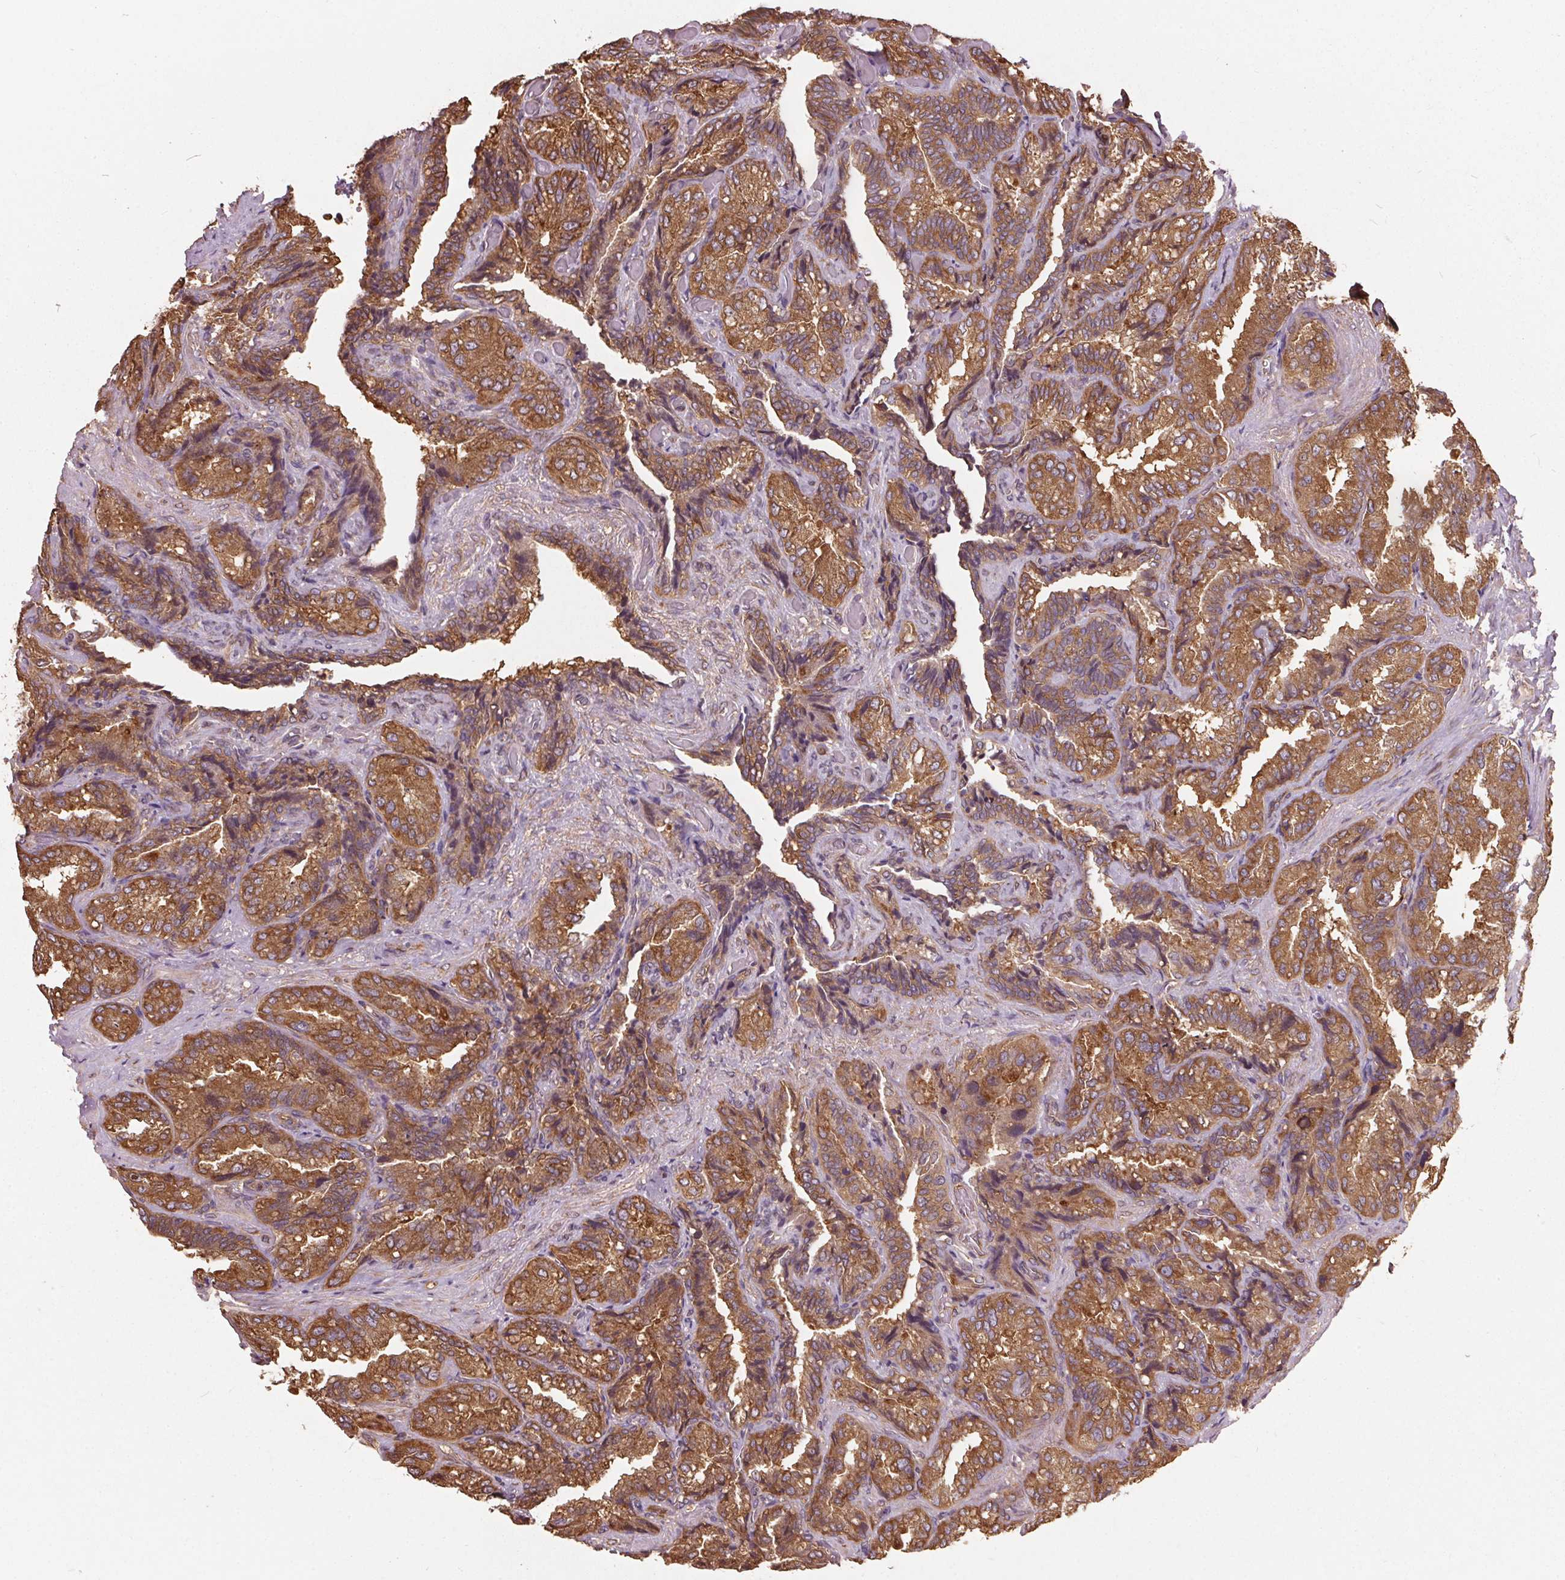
{"staining": {"intensity": "moderate", "quantity": ">75%", "location": "cytoplasmic/membranous"}, "tissue": "seminal vesicle", "cell_type": "Glandular cells", "image_type": "normal", "snomed": [{"axis": "morphology", "description": "Normal tissue, NOS"}, {"axis": "topography", "description": "Seminal veicle"}], "caption": "High-power microscopy captured an immunohistochemistry (IHC) image of benign seminal vesicle, revealing moderate cytoplasmic/membranous expression in about >75% of glandular cells. Immunohistochemistry stains the protein of interest in brown and the nuclei are stained blue.", "gene": "EIF2S1", "patient": {"sex": "male", "age": 68}}